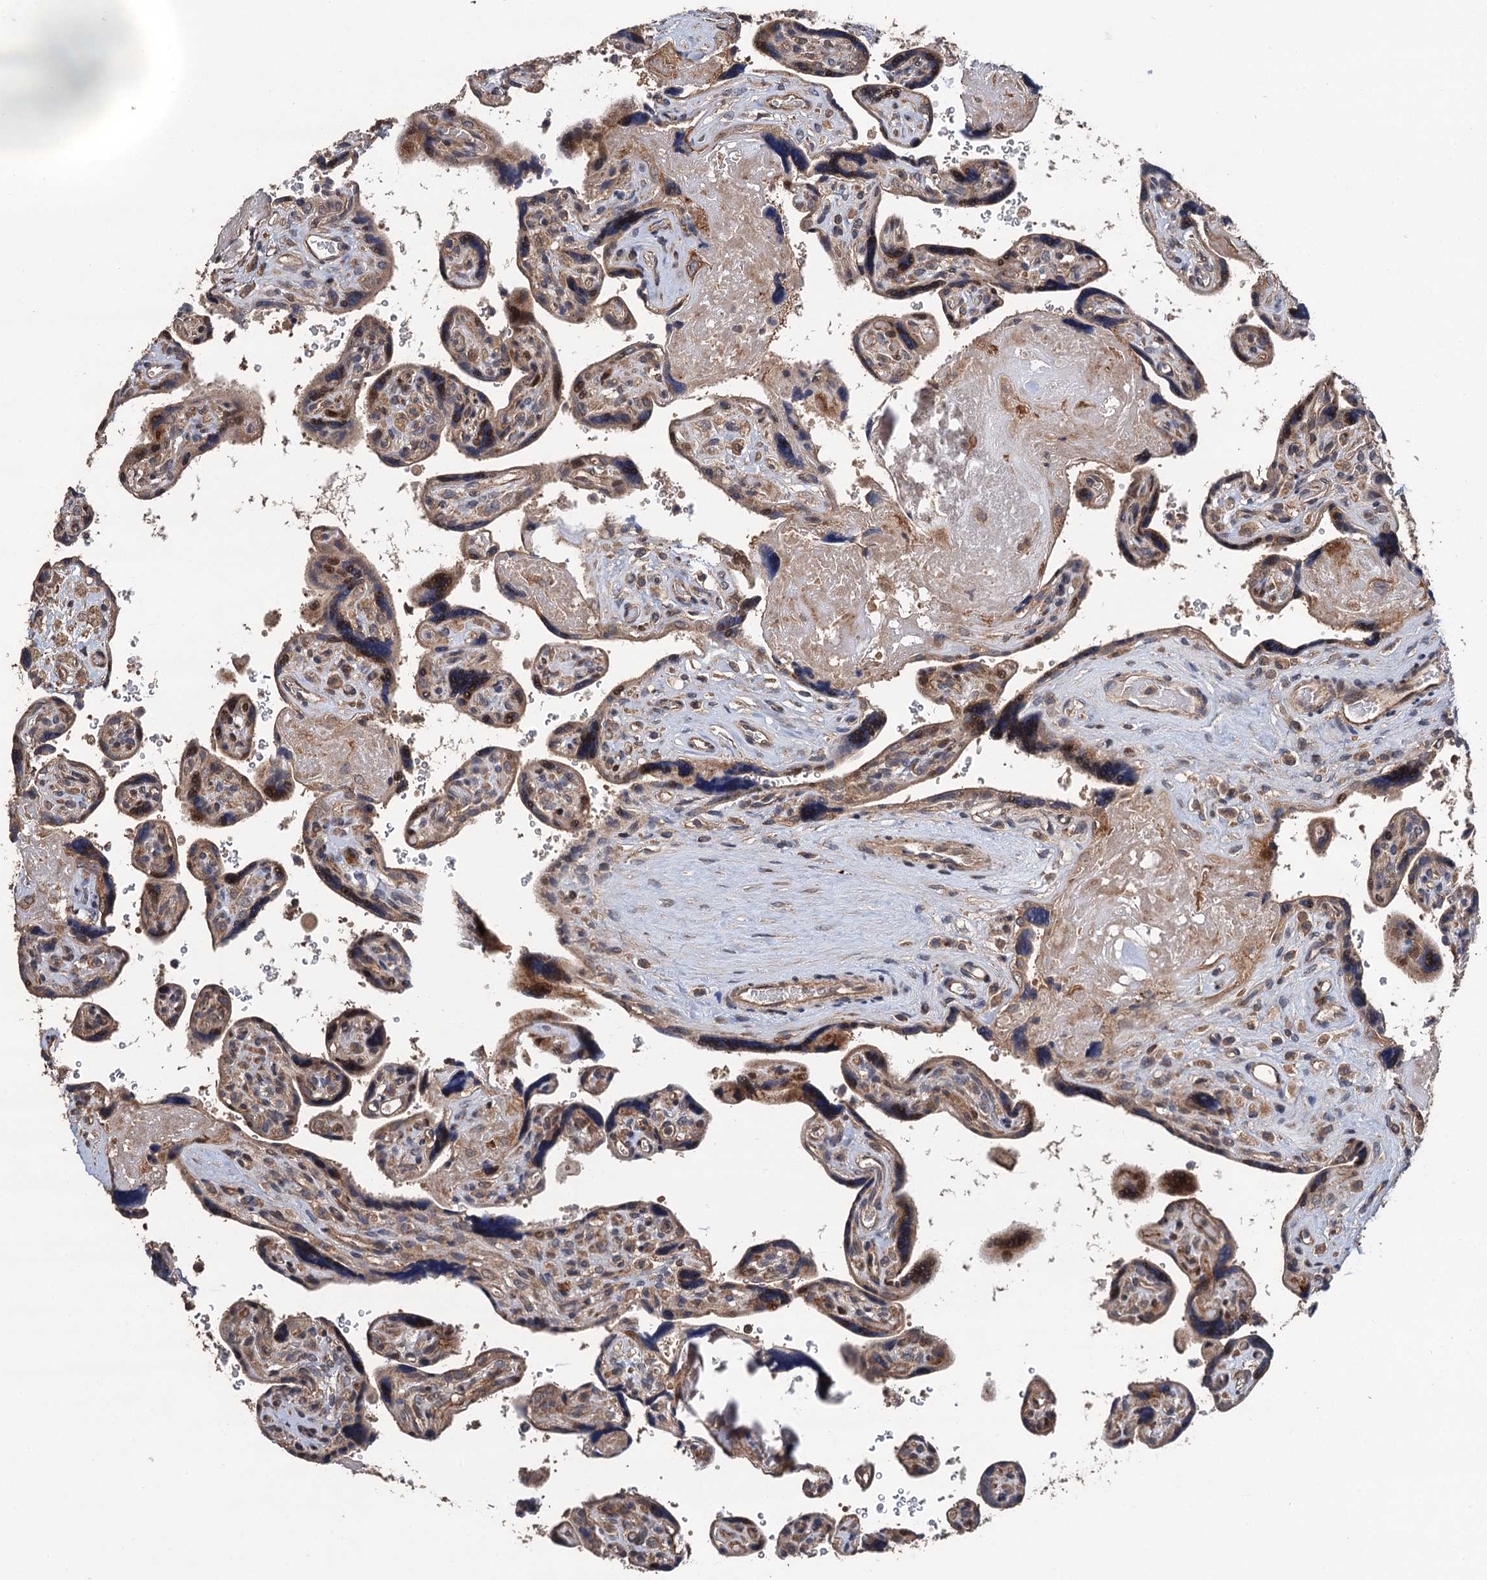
{"staining": {"intensity": "moderate", "quantity": ">75%", "location": "cytoplasmic/membranous"}, "tissue": "placenta", "cell_type": "Decidual cells", "image_type": "normal", "snomed": [{"axis": "morphology", "description": "Normal tissue, NOS"}, {"axis": "topography", "description": "Placenta"}], "caption": "Benign placenta was stained to show a protein in brown. There is medium levels of moderate cytoplasmic/membranous staining in about >75% of decidual cells.", "gene": "TMEM39B", "patient": {"sex": "female", "age": 39}}